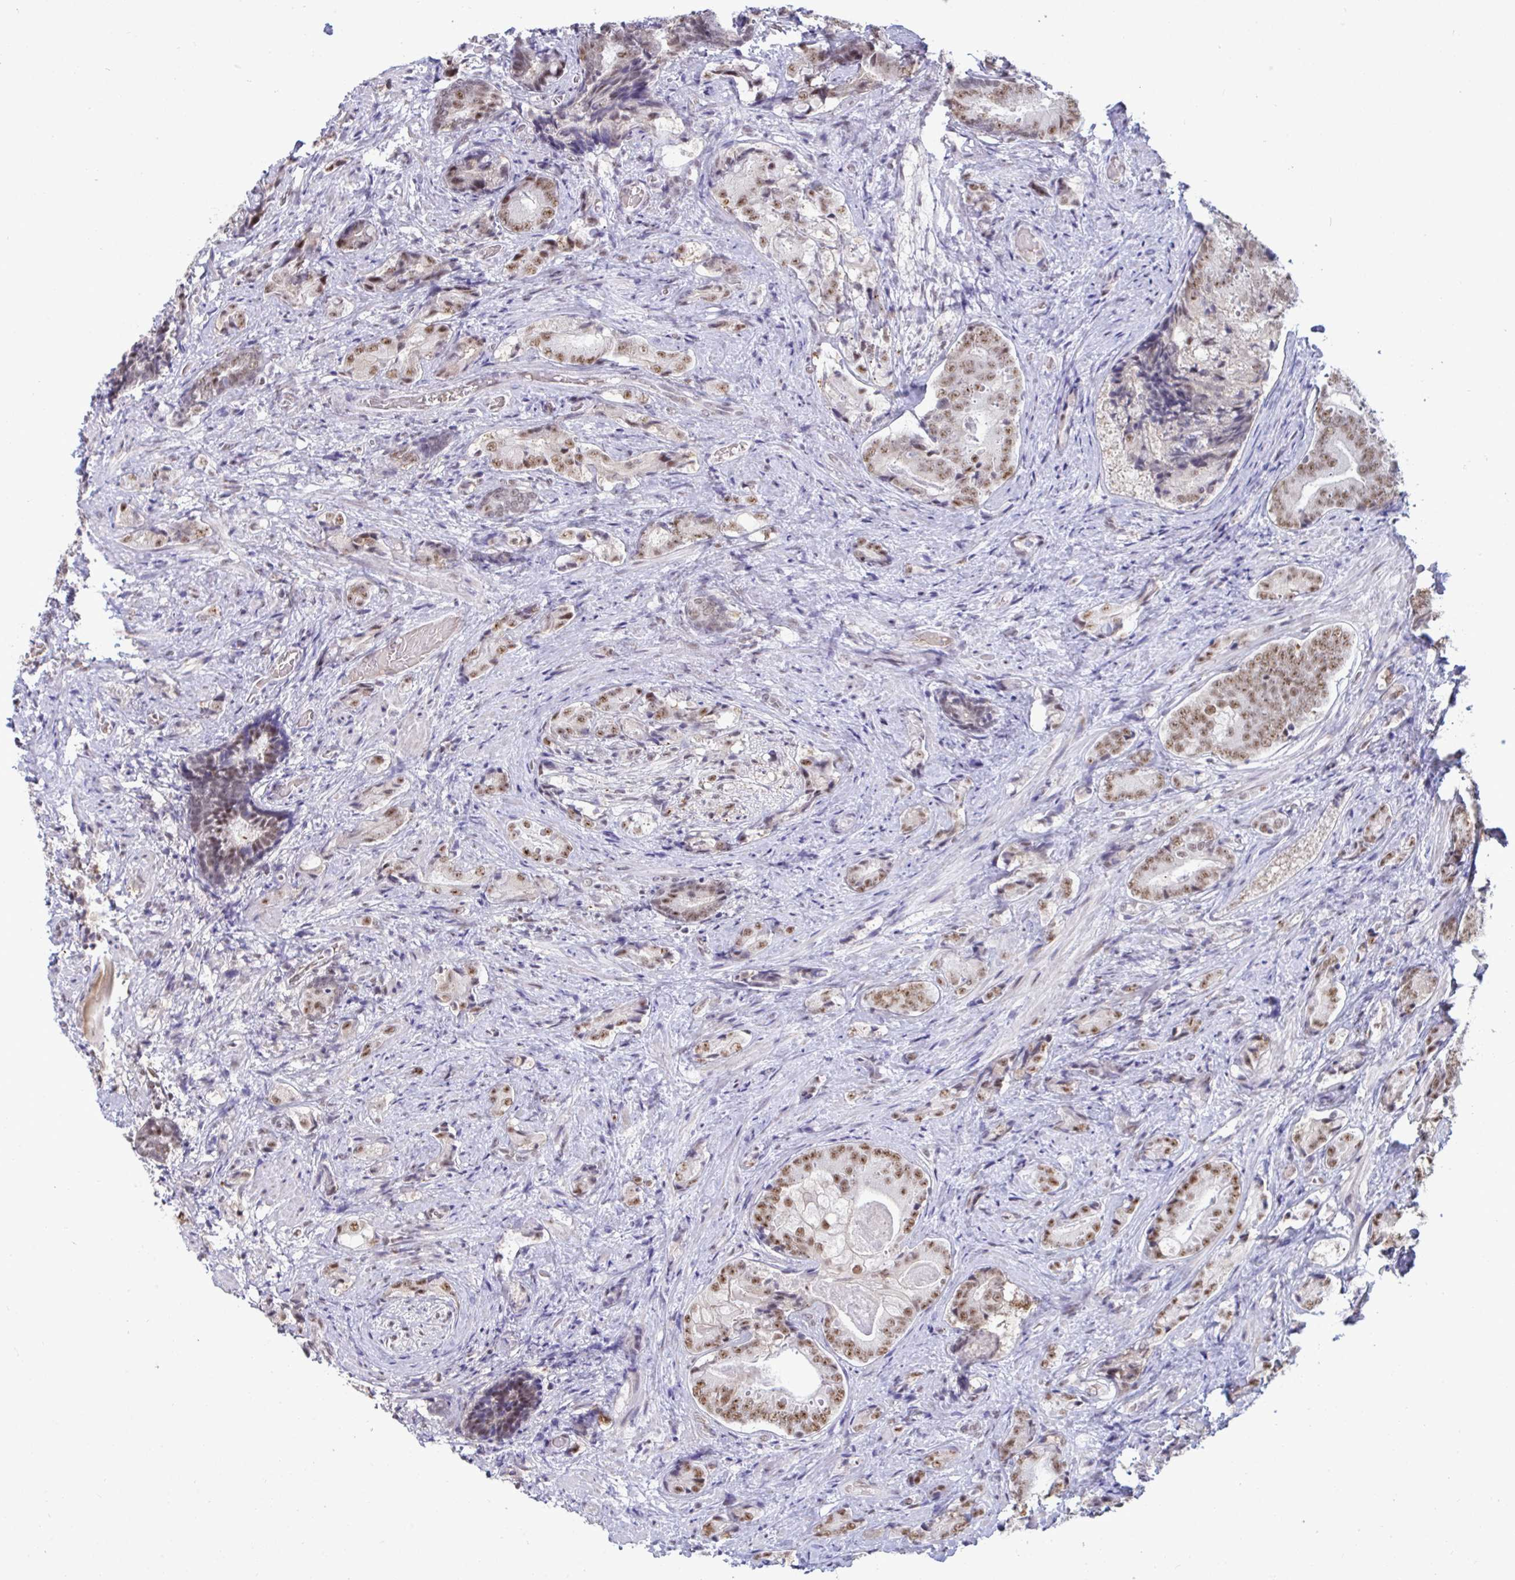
{"staining": {"intensity": "moderate", "quantity": ">75%", "location": "nuclear"}, "tissue": "prostate cancer", "cell_type": "Tumor cells", "image_type": "cancer", "snomed": [{"axis": "morphology", "description": "Adenocarcinoma, High grade"}, {"axis": "topography", "description": "Prostate"}], "caption": "Immunohistochemistry (DAB) staining of high-grade adenocarcinoma (prostate) displays moderate nuclear protein positivity in about >75% of tumor cells.", "gene": "PUF60", "patient": {"sex": "male", "age": 62}}